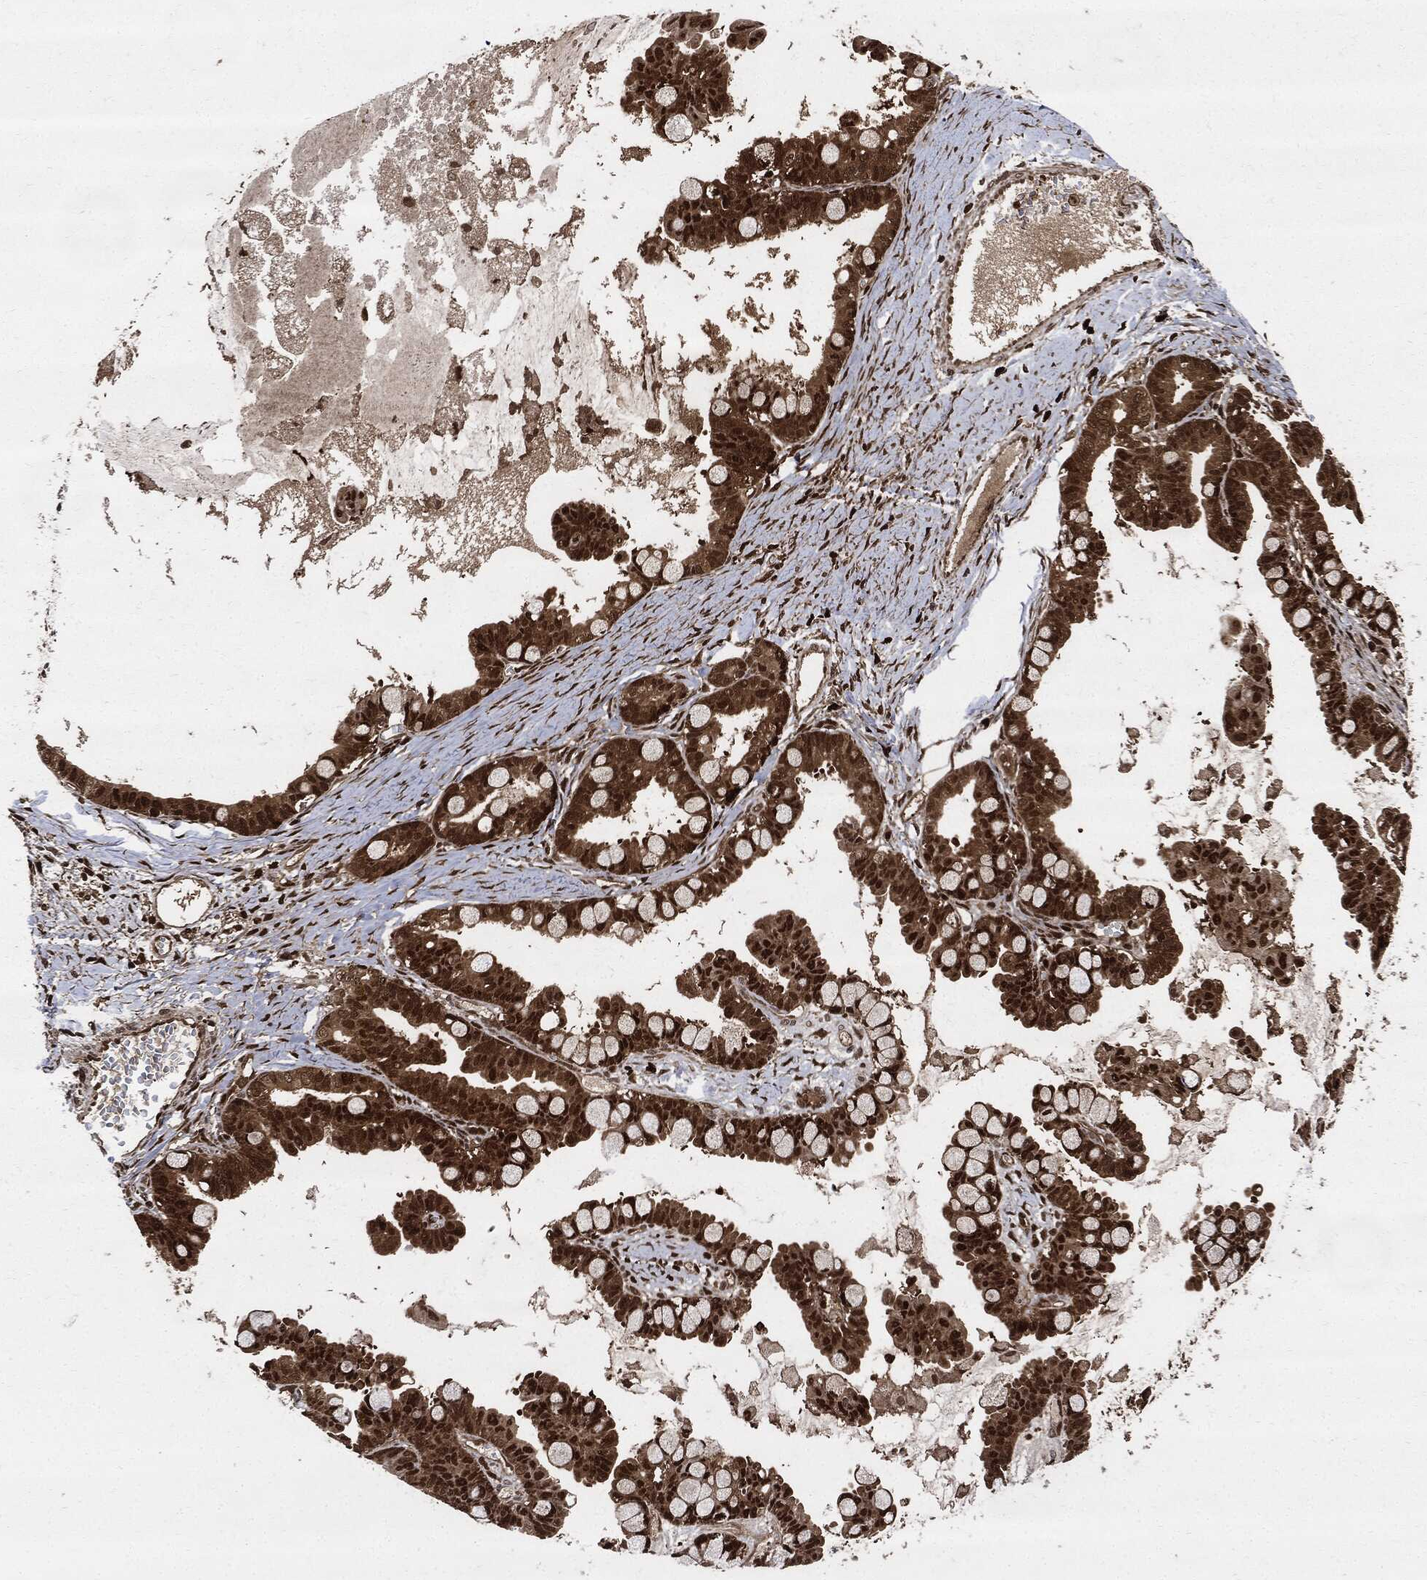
{"staining": {"intensity": "strong", "quantity": ">75%", "location": "cytoplasmic/membranous,nuclear"}, "tissue": "ovarian cancer", "cell_type": "Tumor cells", "image_type": "cancer", "snomed": [{"axis": "morphology", "description": "Cystadenocarcinoma, mucinous, NOS"}, {"axis": "topography", "description": "Ovary"}], "caption": "IHC (DAB) staining of human ovarian mucinous cystadenocarcinoma reveals strong cytoplasmic/membranous and nuclear protein positivity in approximately >75% of tumor cells. Immunohistochemistry stains the protein in brown and the nuclei are stained blue.", "gene": "YWHAB", "patient": {"sex": "female", "age": 63}}